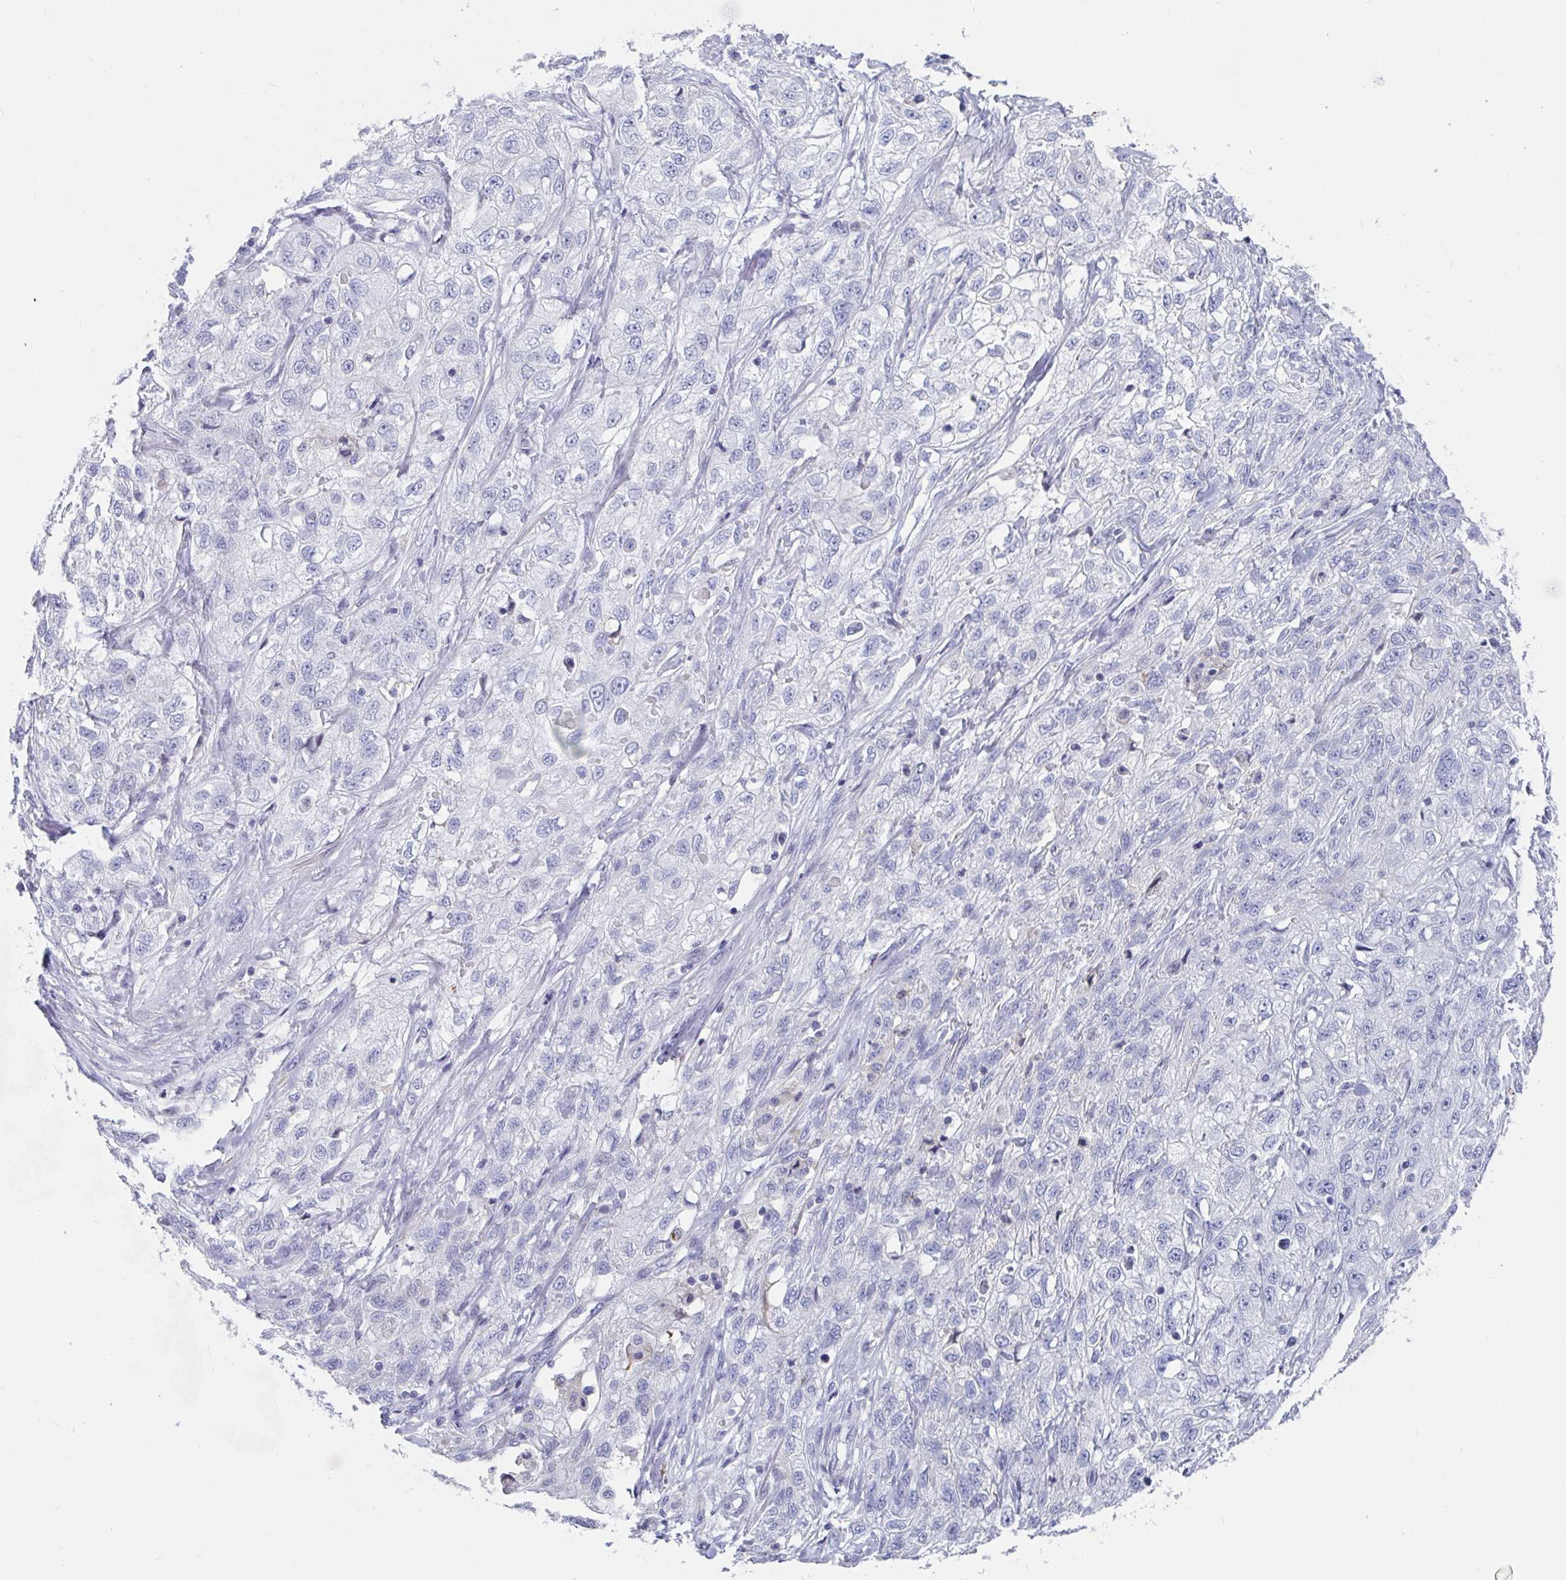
{"staining": {"intensity": "negative", "quantity": "none", "location": "none"}, "tissue": "skin cancer", "cell_type": "Tumor cells", "image_type": "cancer", "snomed": [{"axis": "morphology", "description": "Squamous cell carcinoma, NOS"}, {"axis": "topography", "description": "Skin"}, {"axis": "topography", "description": "Vulva"}], "caption": "Tumor cells are negative for protein expression in human skin cancer (squamous cell carcinoma).", "gene": "ZFP82", "patient": {"sex": "female", "age": 86}}